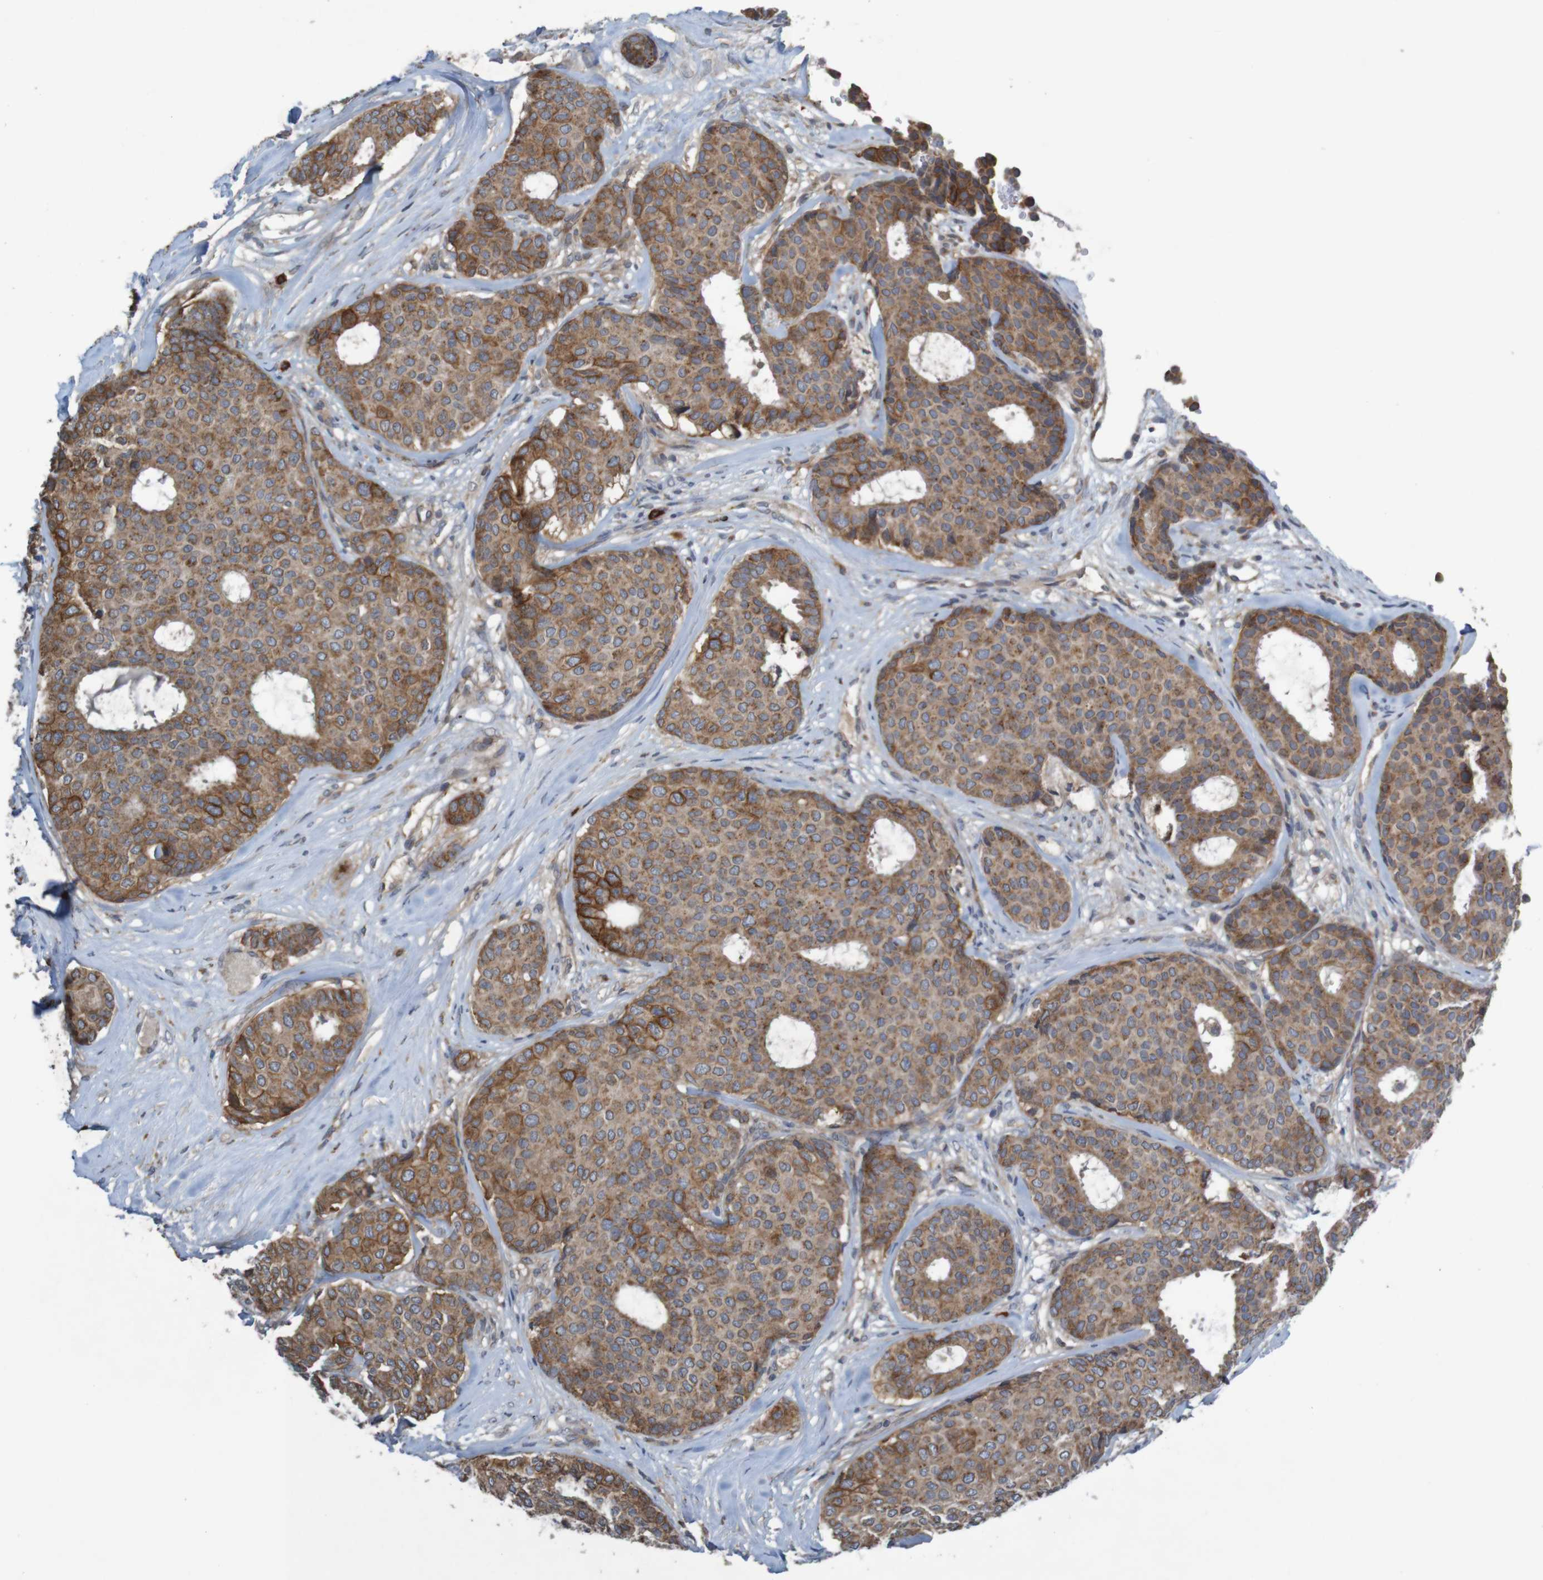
{"staining": {"intensity": "moderate", "quantity": ">75%", "location": "cytoplasmic/membranous"}, "tissue": "breast cancer", "cell_type": "Tumor cells", "image_type": "cancer", "snomed": [{"axis": "morphology", "description": "Duct carcinoma"}, {"axis": "topography", "description": "Breast"}], "caption": "DAB (3,3'-diaminobenzidine) immunohistochemical staining of intraductal carcinoma (breast) reveals moderate cytoplasmic/membranous protein expression in approximately >75% of tumor cells.", "gene": "B3GAT2", "patient": {"sex": "female", "age": 75}}